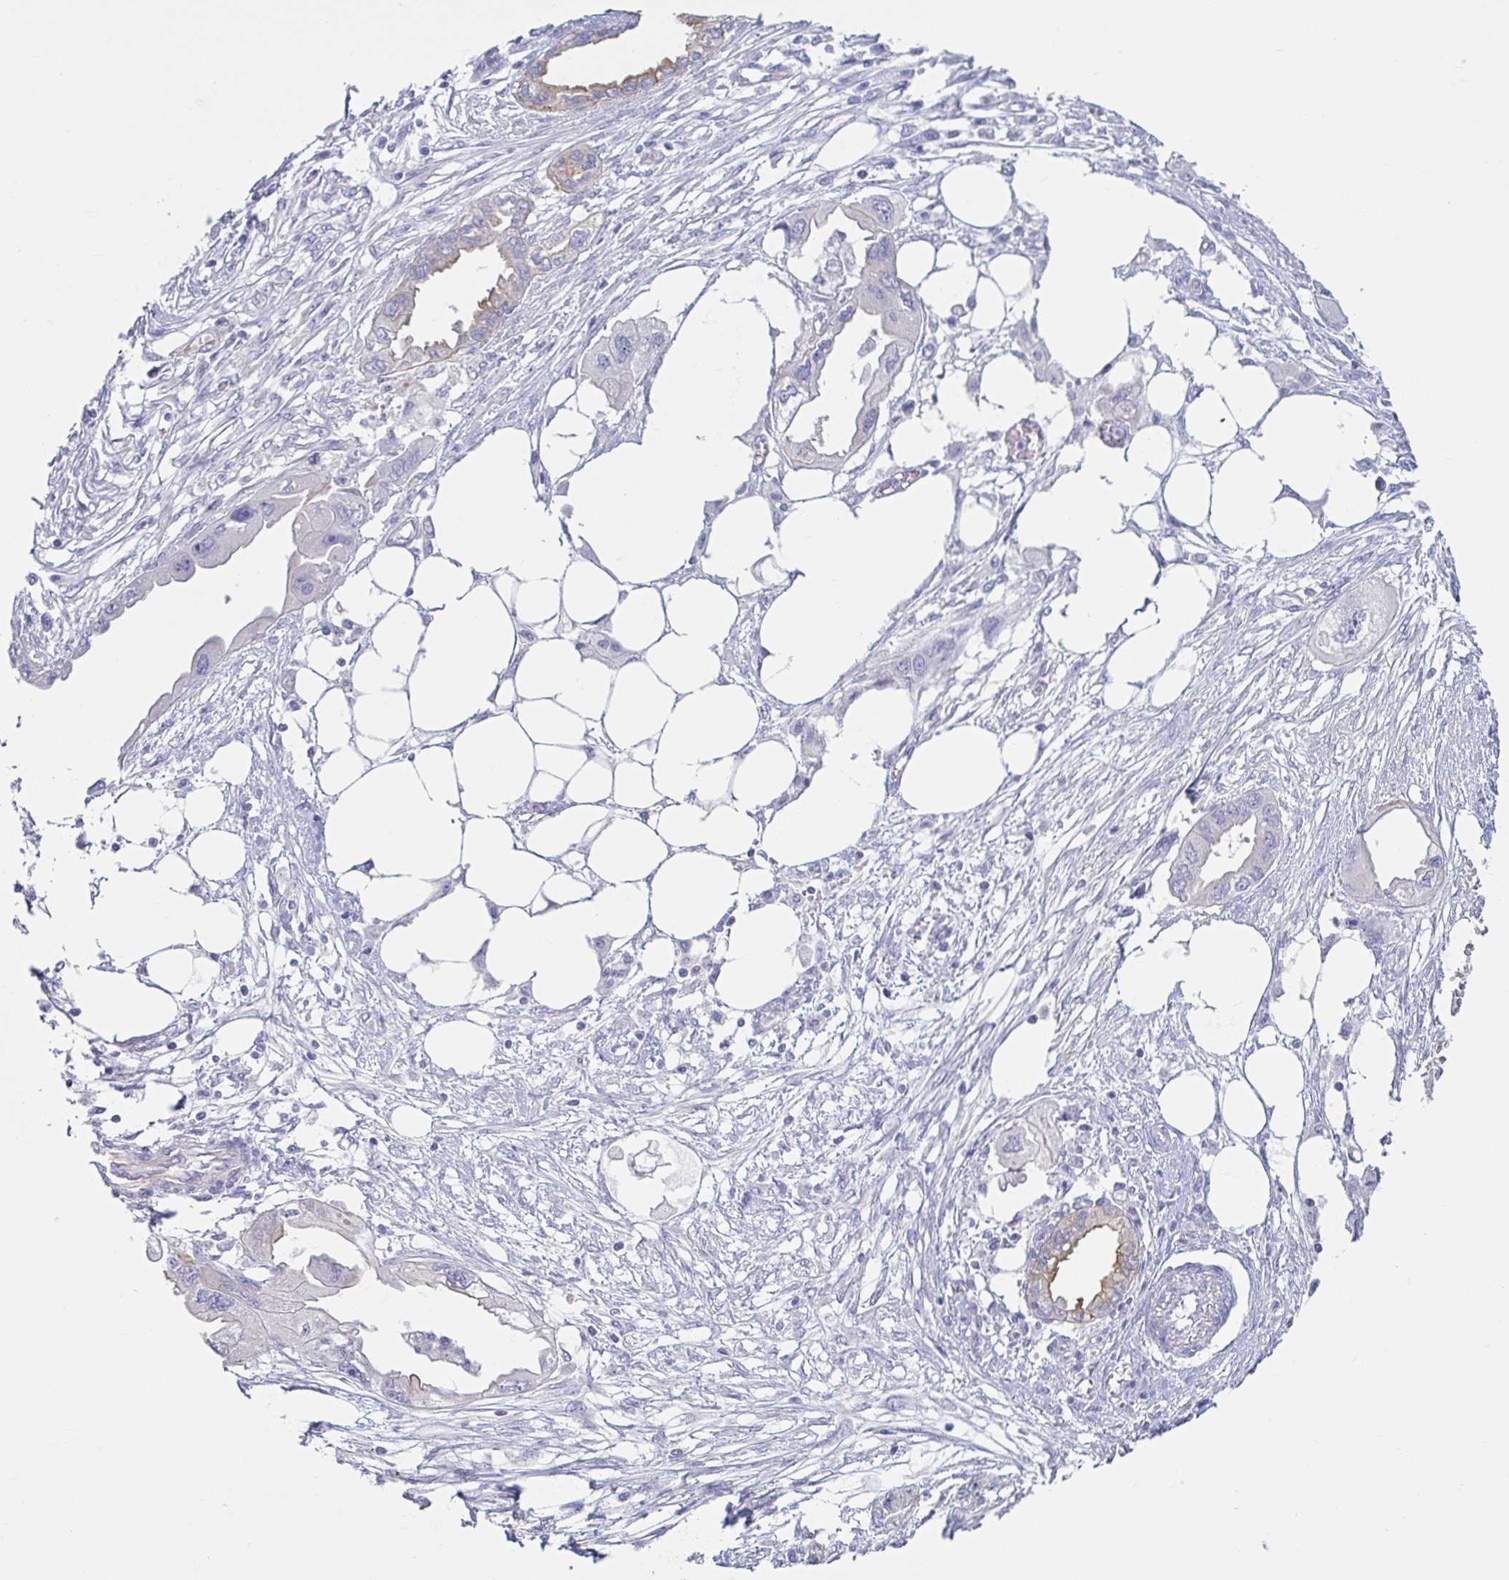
{"staining": {"intensity": "weak", "quantity": "<25%", "location": "cytoplasmic/membranous"}, "tissue": "endometrial cancer", "cell_type": "Tumor cells", "image_type": "cancer", "snomed": [{"axis": "morphology", "description": "Adenocarcinoma, NOS"}, {"axis": "morphology", "description": "Adenocarcinoma, metastatic, NOS"}, {"axis": "topography", "description": "Adipose tissue"}, {"axis": "topography", "description": "Endometrium"}], "caption": "High magnification brightfield microscopy of endometrial metastatic adenocarcinoma stained with DAB (3,3'-diaminobenzidine) (brown) and counterstained with hematoxylin (blue): tumor cells show no significant staining.", "gene": "TNNI2", "patient": {"sex": "female", "age": 67}}